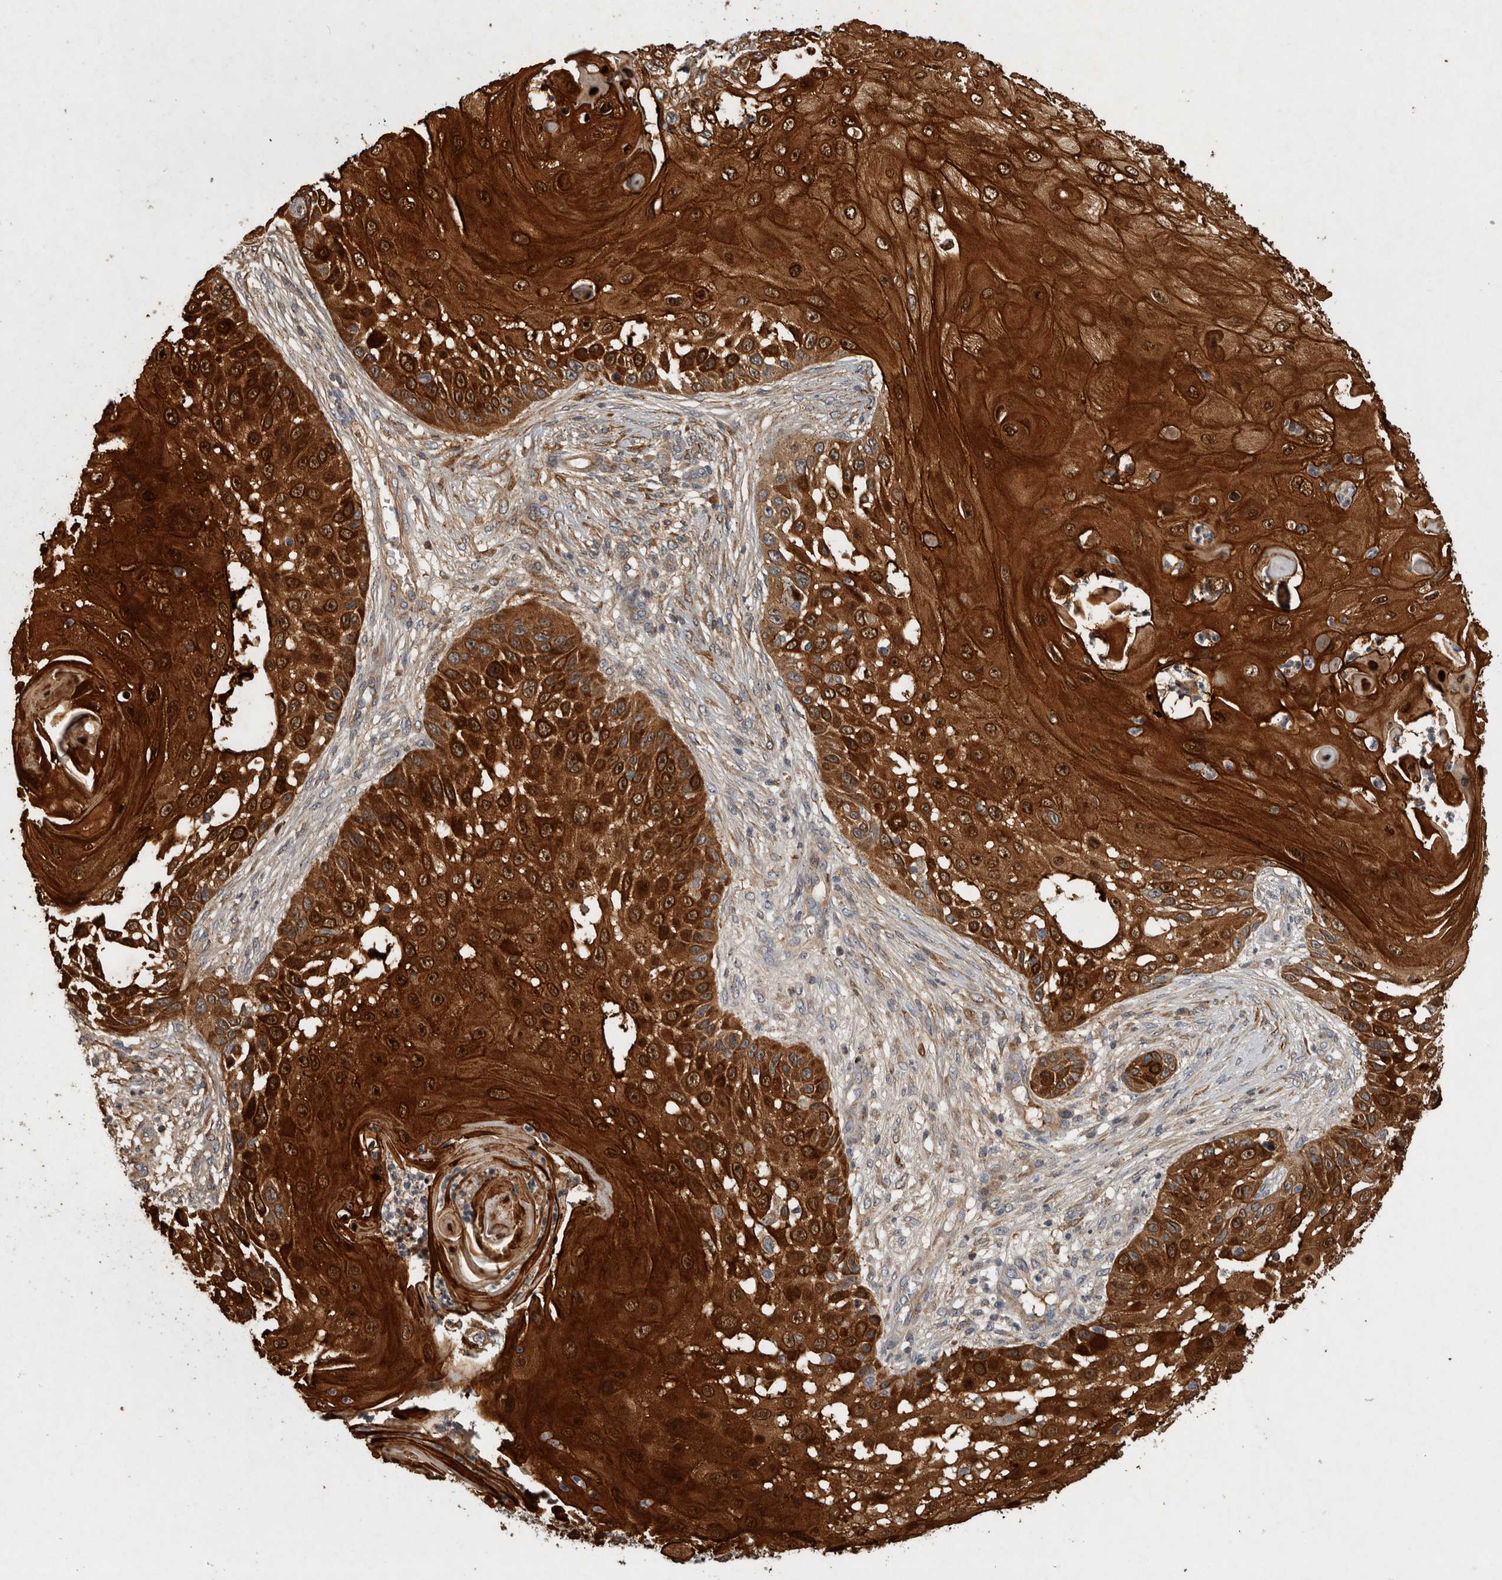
{"staining": {"intensity": "strong", "quantity": ">75%", "location": "cytoplasmic/membranous"}, "tissue": "skin cancer", "cell_type": "Tumor cells", "image_type": "cancer", "snomed": [{"axis": "morphology", "description": "Squamous cell carcinoma, NOS"}, {"axis": "topography", "description": "Skin"}], "caption": "A high amount of strong cytoplasmic/membranous expression is appreciated in approximately >75% of tumor cells in skin squamous cell carcinoma tissue. (brown staining indicates protein expression, while blue staining denotes nuclei).", "gene": "MPDZ", "patient": {"sex": "female", "age": 44}}